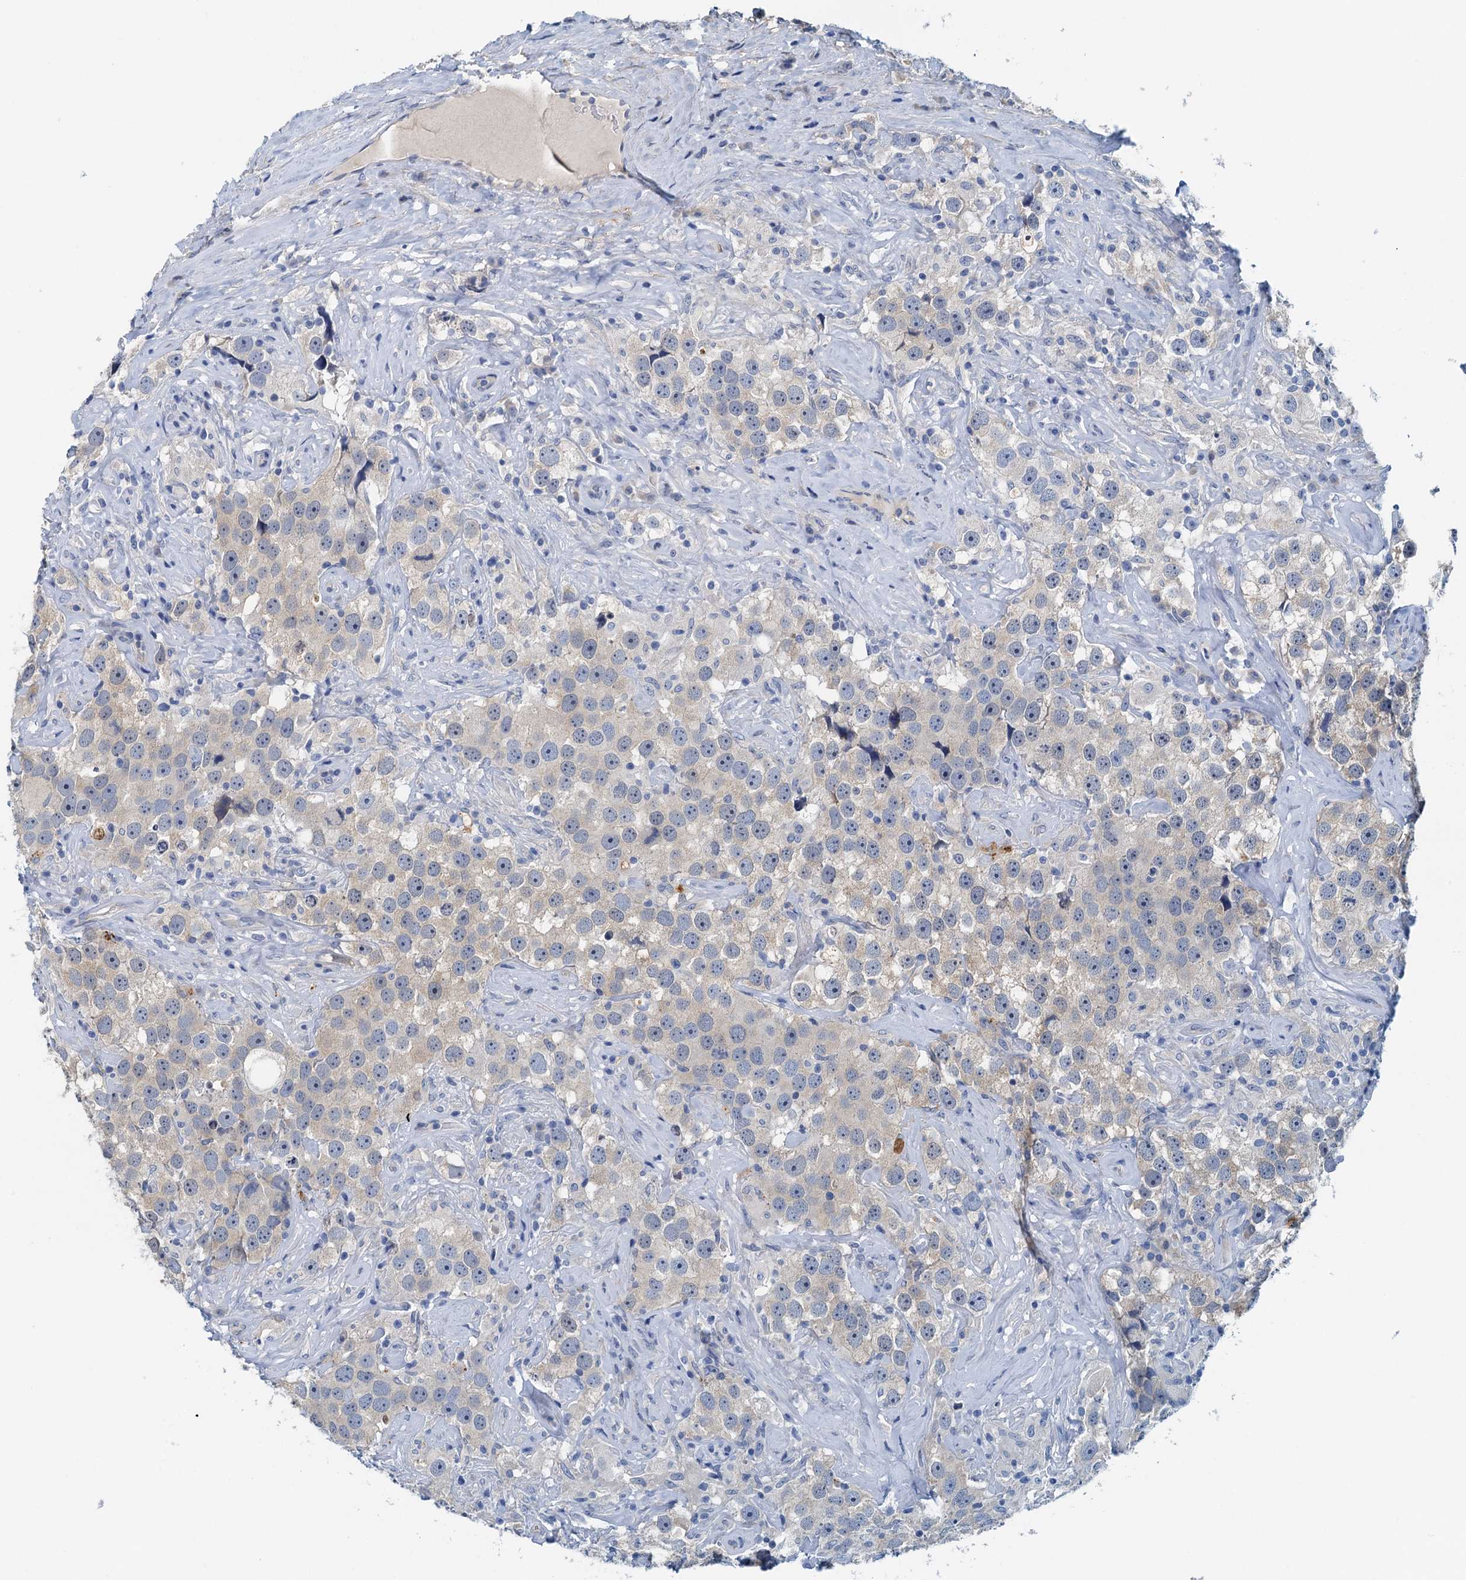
{"staining": {"intensity": "negative", "quantity": "none", "location": "none"}, "tissue": "testis cancer", "cell_type": "Tumor cells", "image_type": "cancer", "snomed": [{"axis": "morphology", "description": "Seminoma, NOS"}, {"axis": "topography", "description": "Testis"}], "caption": "High magnification brightfield microscopy of seminoma (testis) stained with DAB (brown) and counterstained with hematoxylin (blue): tumor cells show no significant positivity.", "gene": "DTD1", "patient": {"sex": "male", "age": 49}}